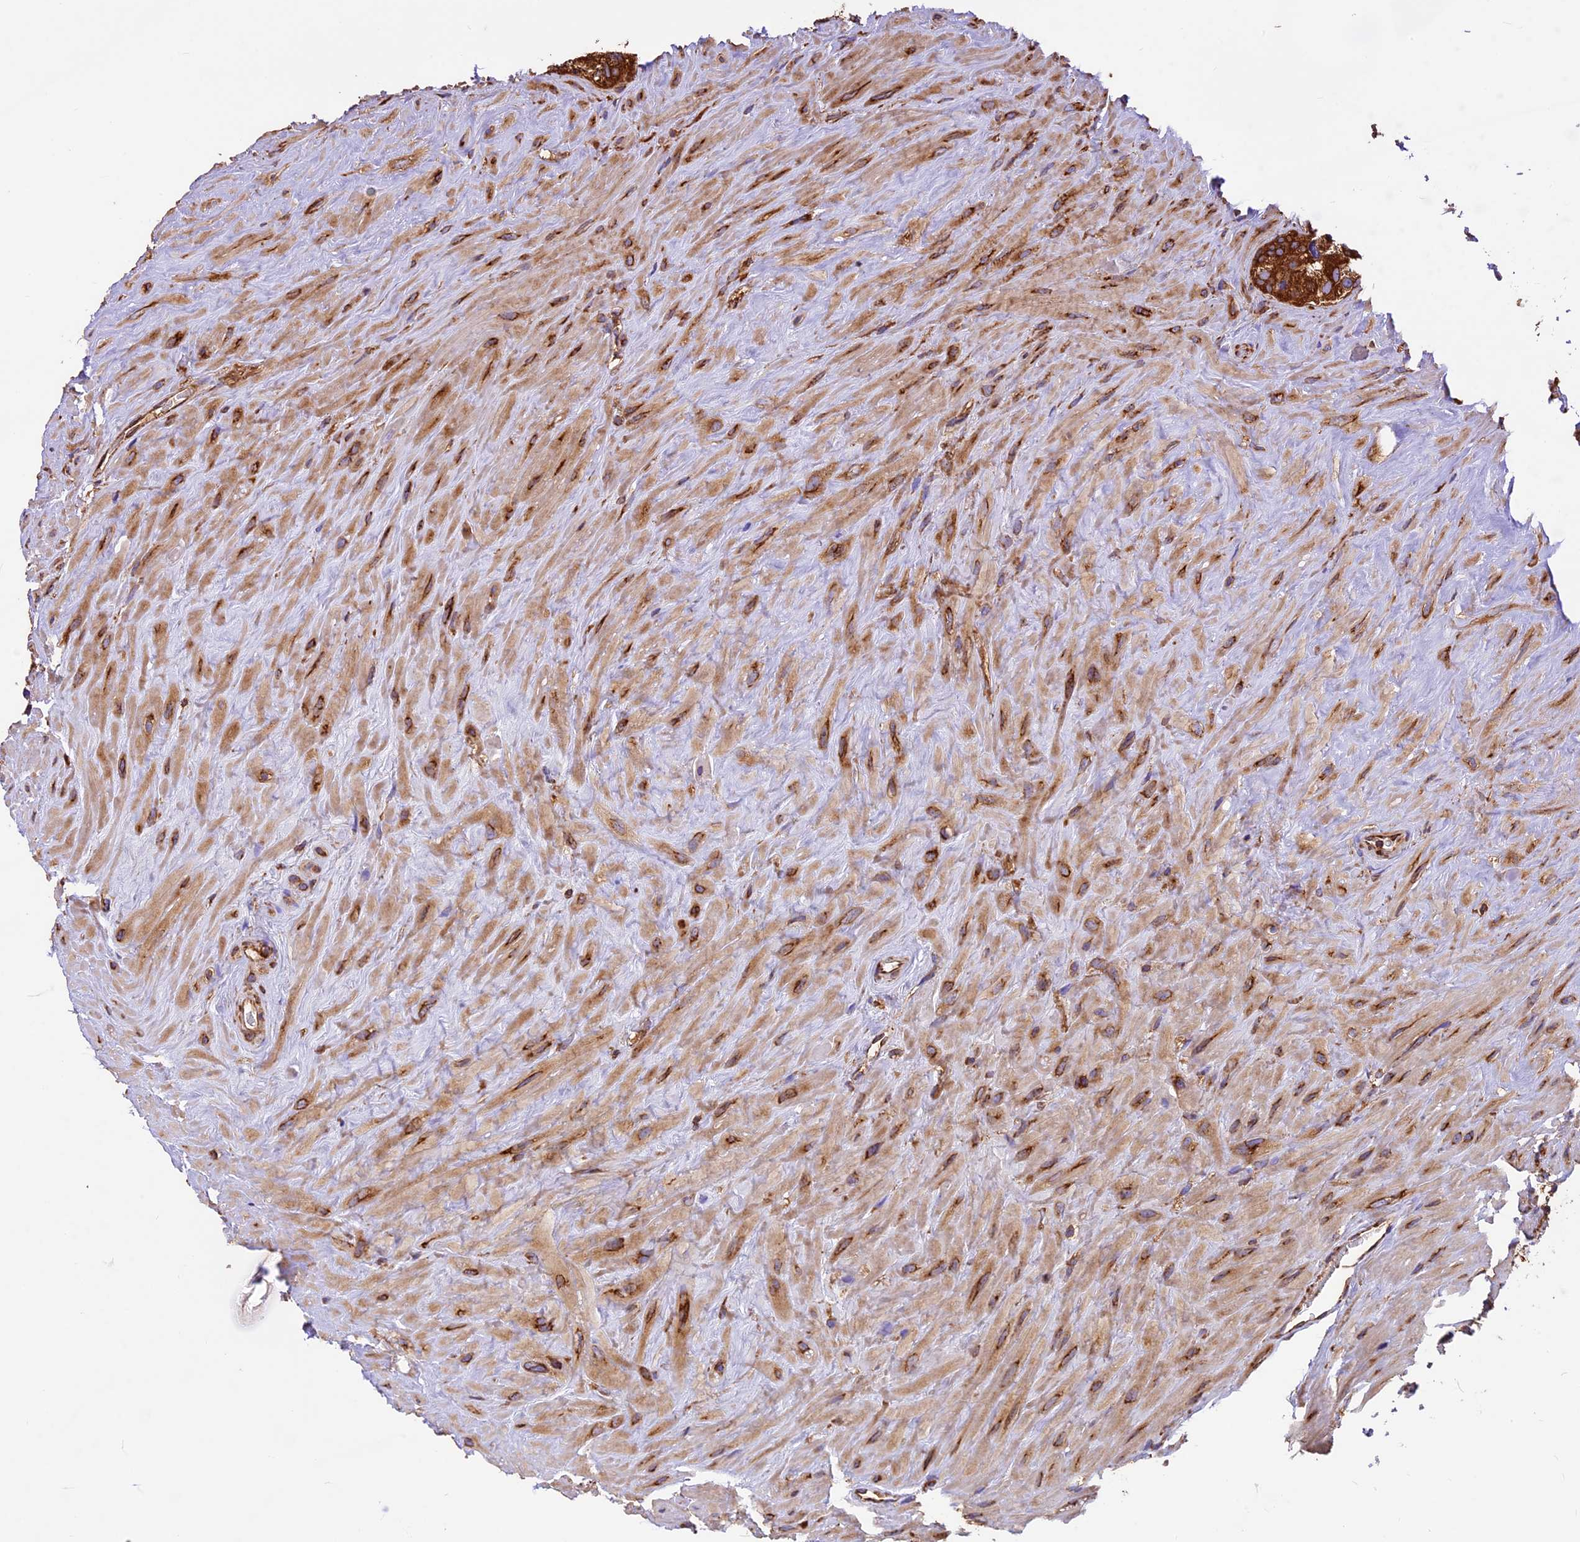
{"staining": {"intensity": "strong", "quantity": ">75%", "location": "cytoplasmic/membranous"}, "tissue": "seminal vesicle", "cell_type": "Glandular cells", "image_type": "normal", "snomed": [{"axis": "morphology", "description": "Normal tissue, NOS"}, {"axis": "topography", "description": "Seminal veicle"}], "caption": "Unremarkable seminal vesicle displays strong cytoplasmic/membranous staining in about >75% of glandular cells.", "gene": "KARS1", "patient": {"sex": "male", "age": 68}}